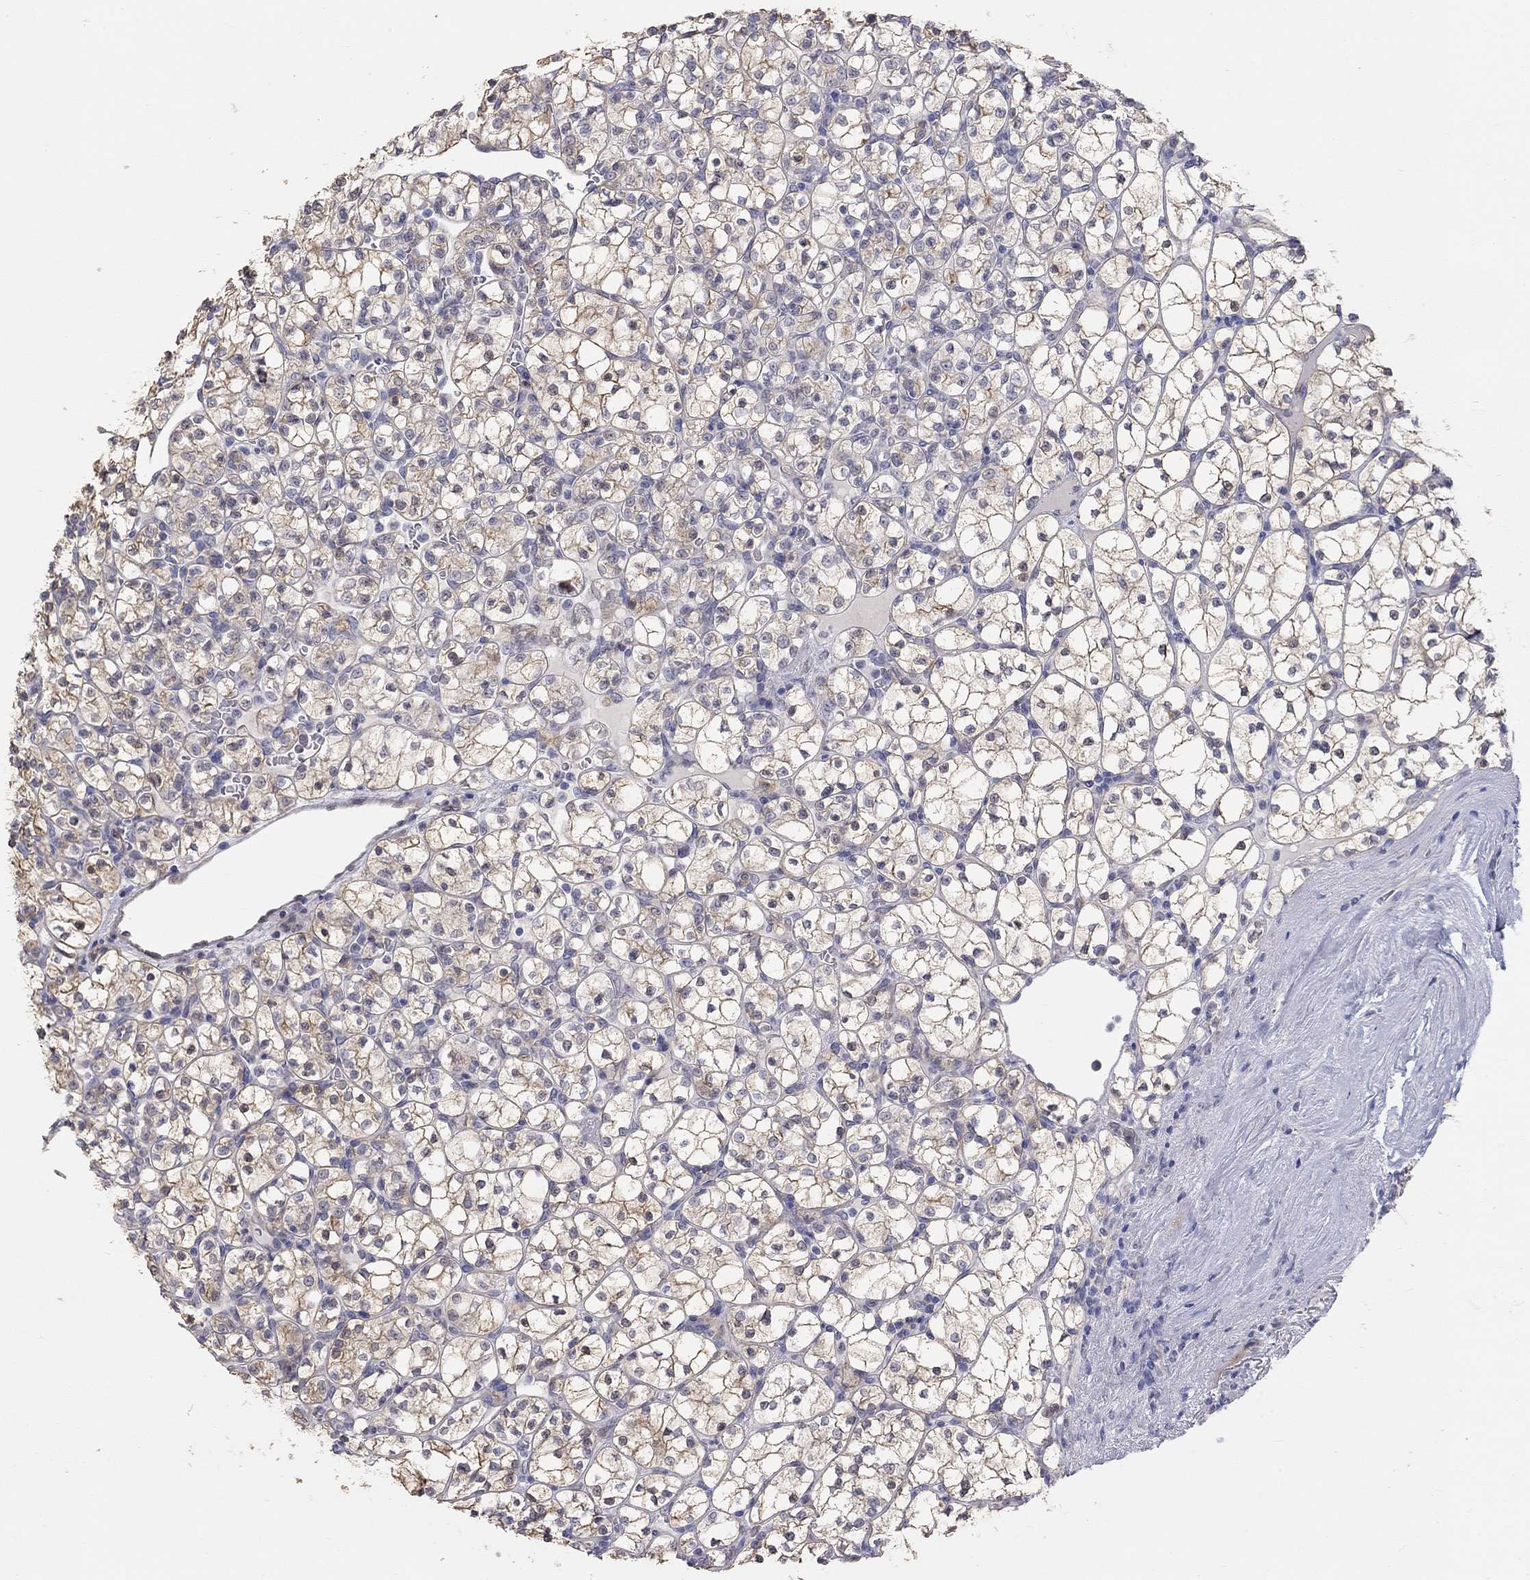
{"staining": {"intensity": "moderate", "quantity": ">75%", "location": "cytoplasmic/membranous"}, "tissue": "renal cancer", "cell_type": "Tumor cells", "image_type": "cancer", "snomed": [{"axis": "morphology", "description": "Adenocarcinoma, NOS"}, {"axis": "topography", "description": "Kidney"}], "caption": "This micrograph exhibits immunohistochemistry staining of renal adenocarcinoma, with medium moderate cytoplasmic/membranous expression in approximately >75% of tumor cells.", "gene": "PAPSS2", "patient": {"sex": "female", "age": 89}}